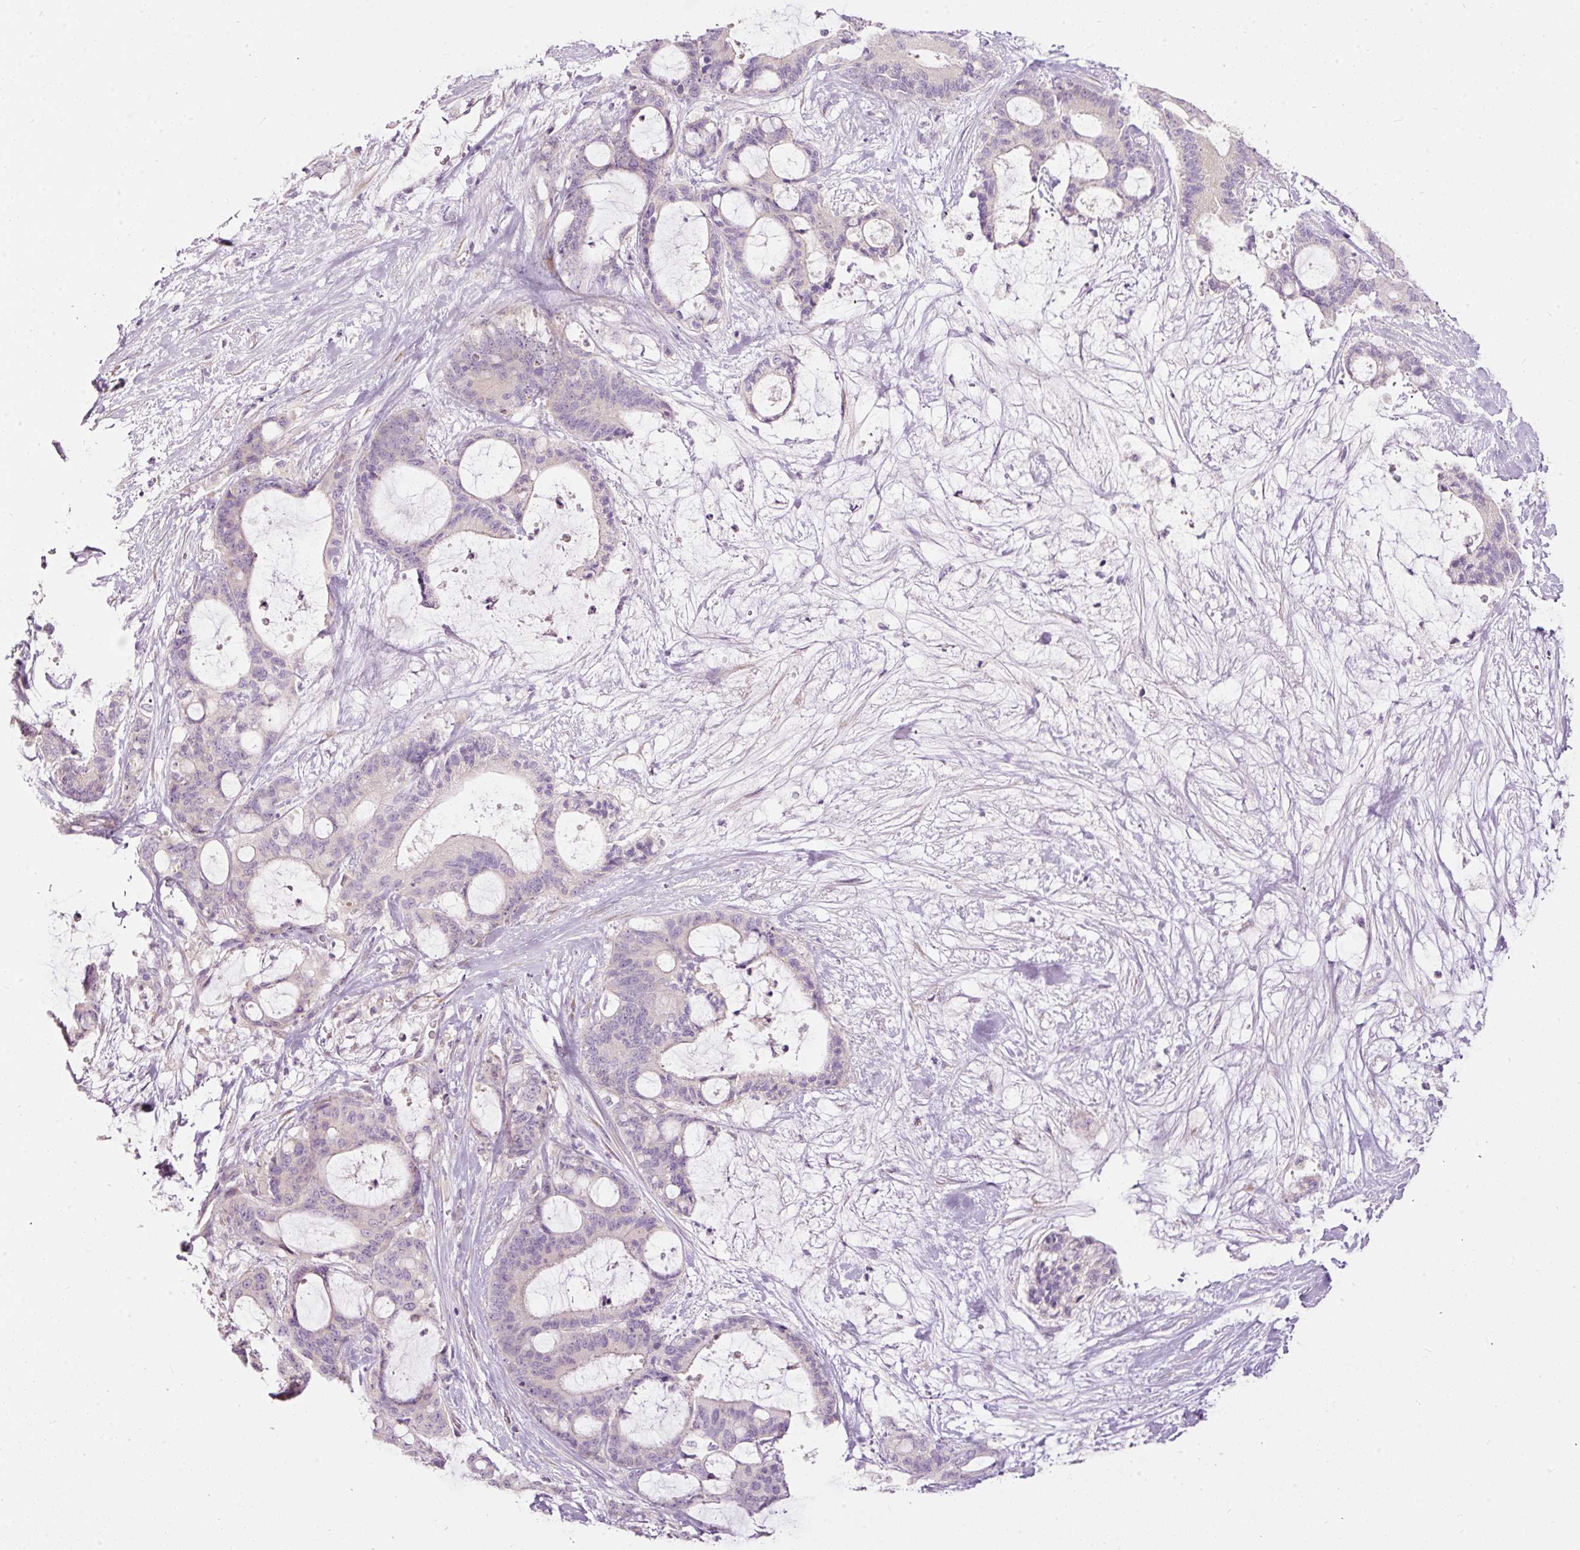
{"staining": {"intensity": "negative", "quantity": "none", "location": "none"}, "tissue": "liver cancer", "cell_type": "Tumor cells", "image_type": "cancer", "snomed": [{"axis": "morphology", "description": "Normal tissue, NOS"}, {"axis": "morphology", "description": "Cholangiocarcinoma"}, {"axis": "topography", "description": "Liver"}, {"axis": "topography", "description": "Peripheral nerve tissue"}], "caption": "IHC image of neoplastic tissue: human cholangiocarcinoma (liver) stained with DAB shows no significant protein expression in tumor cells. (Brightfield microscopy of DAB (3,3'-diaminobenzidine) immunohistochemistry (IHC) at high magnification).", "gene": "RSPO2", "patient": {"sex": "female", "age": 73}}